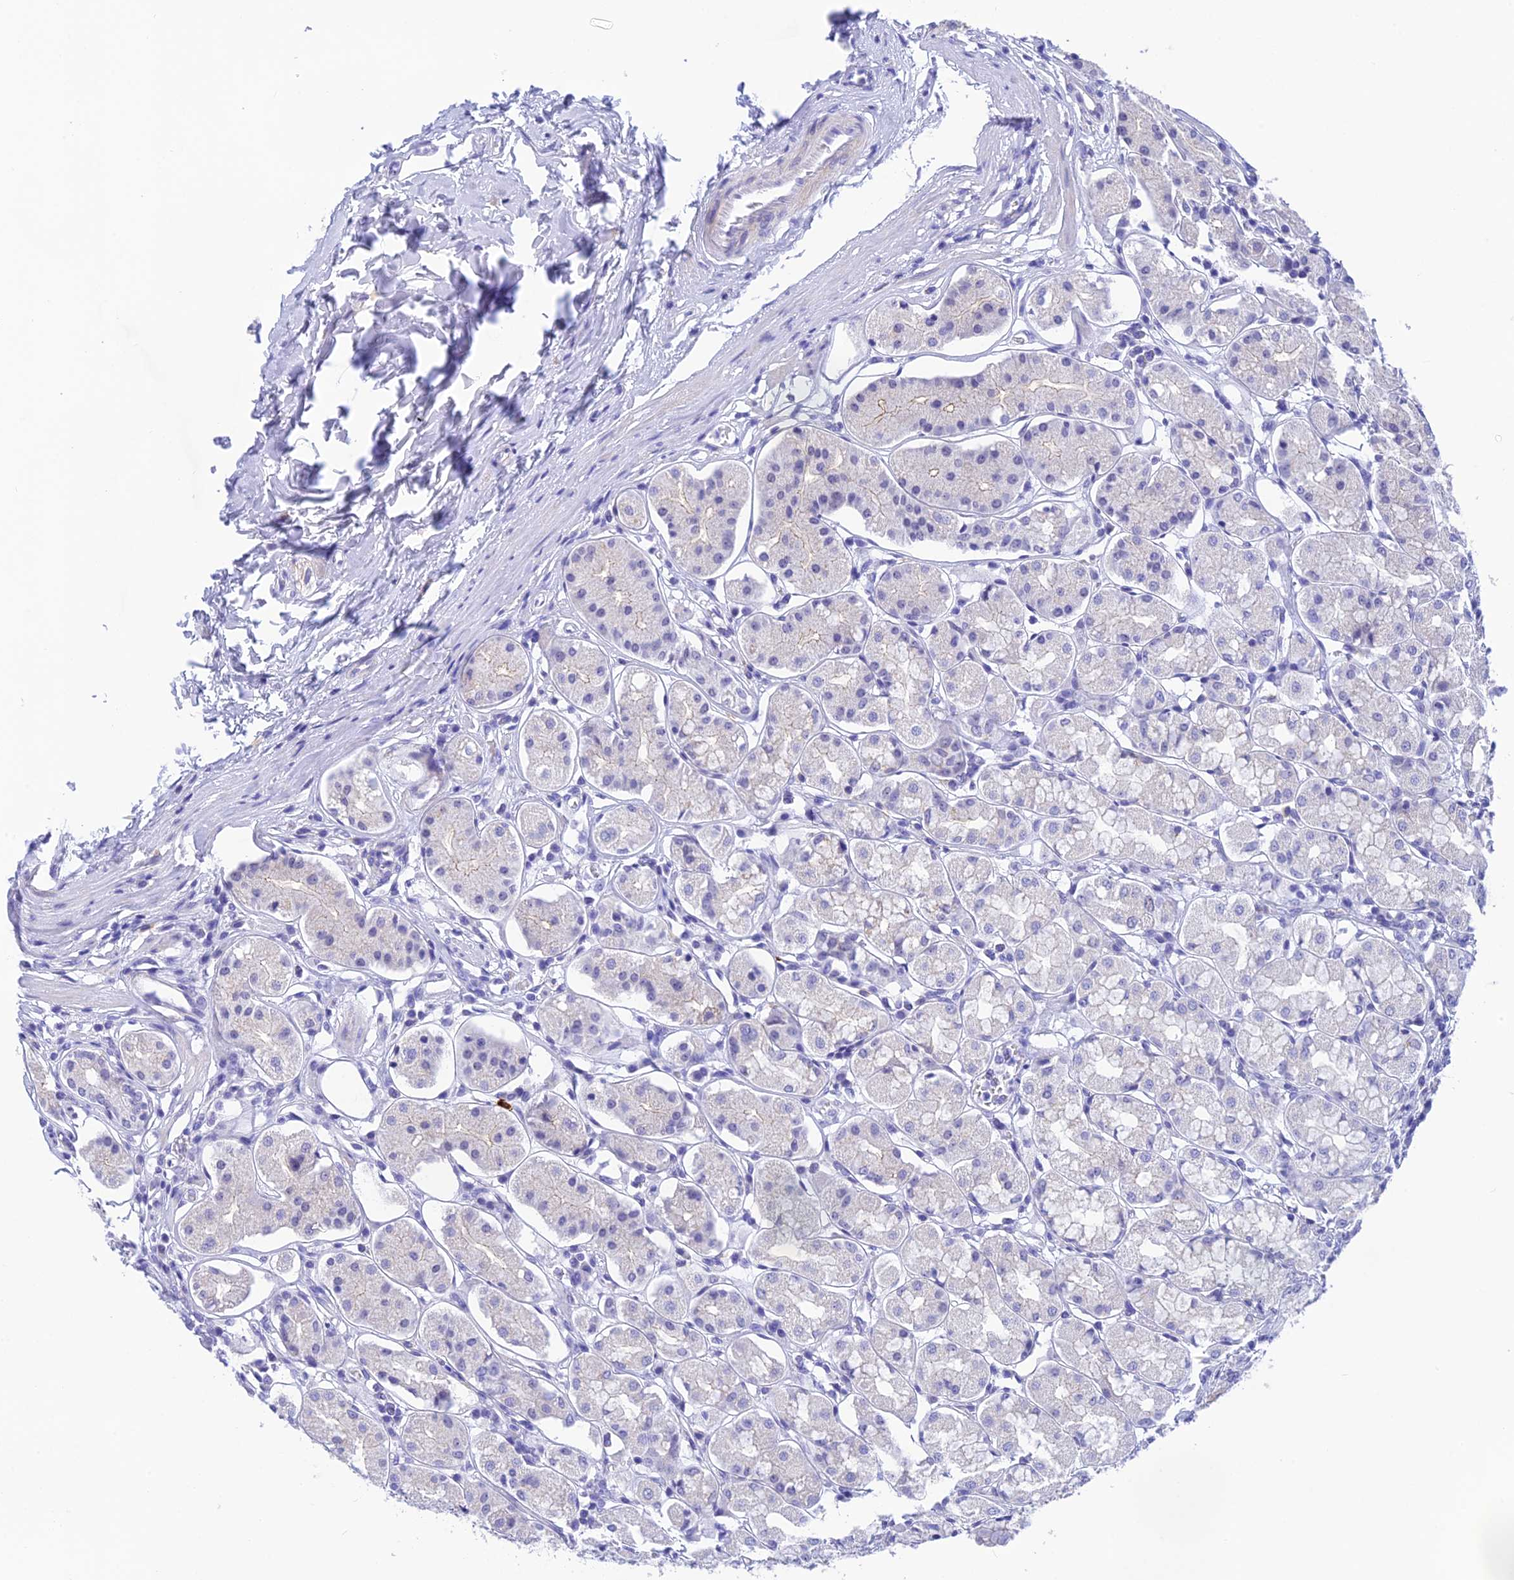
{"staining": {"intensity": "weak", "quantity": "25%-75%", "location": "cytoplasmic/membranous"}, "tissue": "stomach", "cell_type": "Glandular cells", "image_type": "normal", "snomed": [{"axis": "morphology", "description": "Normal tissue, NOS"}, {"axis": "topography", "description": "Stomach, lower"}], "caption": "DAB immunohistochemical staining of benign stomach displays weak cytoplasmic/membranous protein staining in about 25%-75% of glandular cells. The staining was performed using DAB (3,3'-diaminobenzidine) to visualize the protein expression in brown, while the nuclei were stained in blue with hematoxylin (Magnification: 20x).", "gene": "KDELR3", "patient": {"sex": "female", "age": 56}}